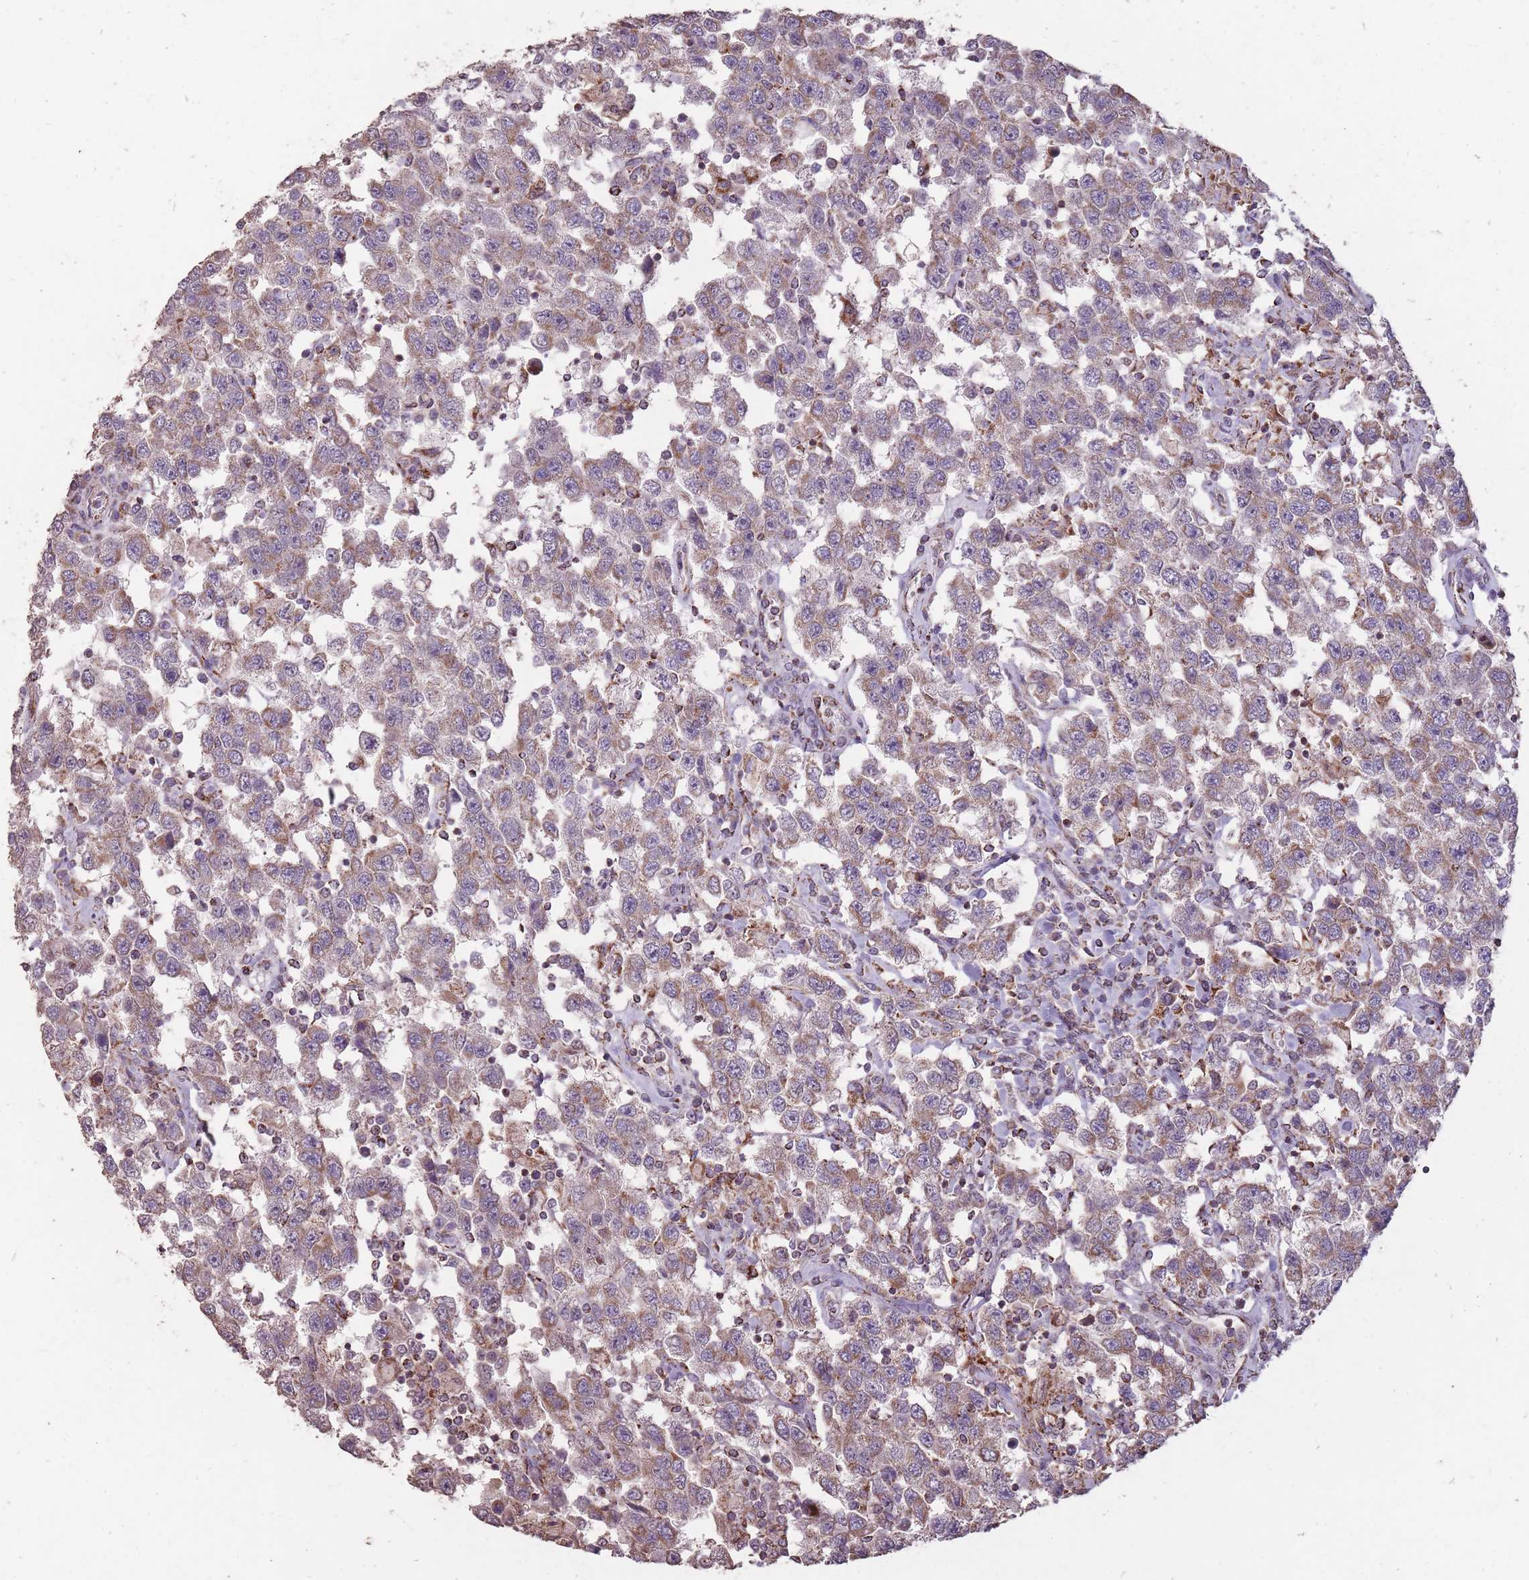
{"staining": {"intensity": "weak", "quantity": "25%-75%", "location": "cytoplasmic/membranous"}, "tissue": "testis cancer", "cell_type": "Tumor cells", "image_type": "cancer", "snomed": [{"axis": "morphology", "description": "Seminoma, NOS"}, {"axis": "topography", "description": "Testis"}], "caption": "Human testis cancer (seminoma) stained for a protein (brown) displays weak cytoplasmic/membranous positive positivity in approximately 25%-75% of tumor cells.", "gene": "CNOT8", "patient": {"sex": "male", "age": 41}}